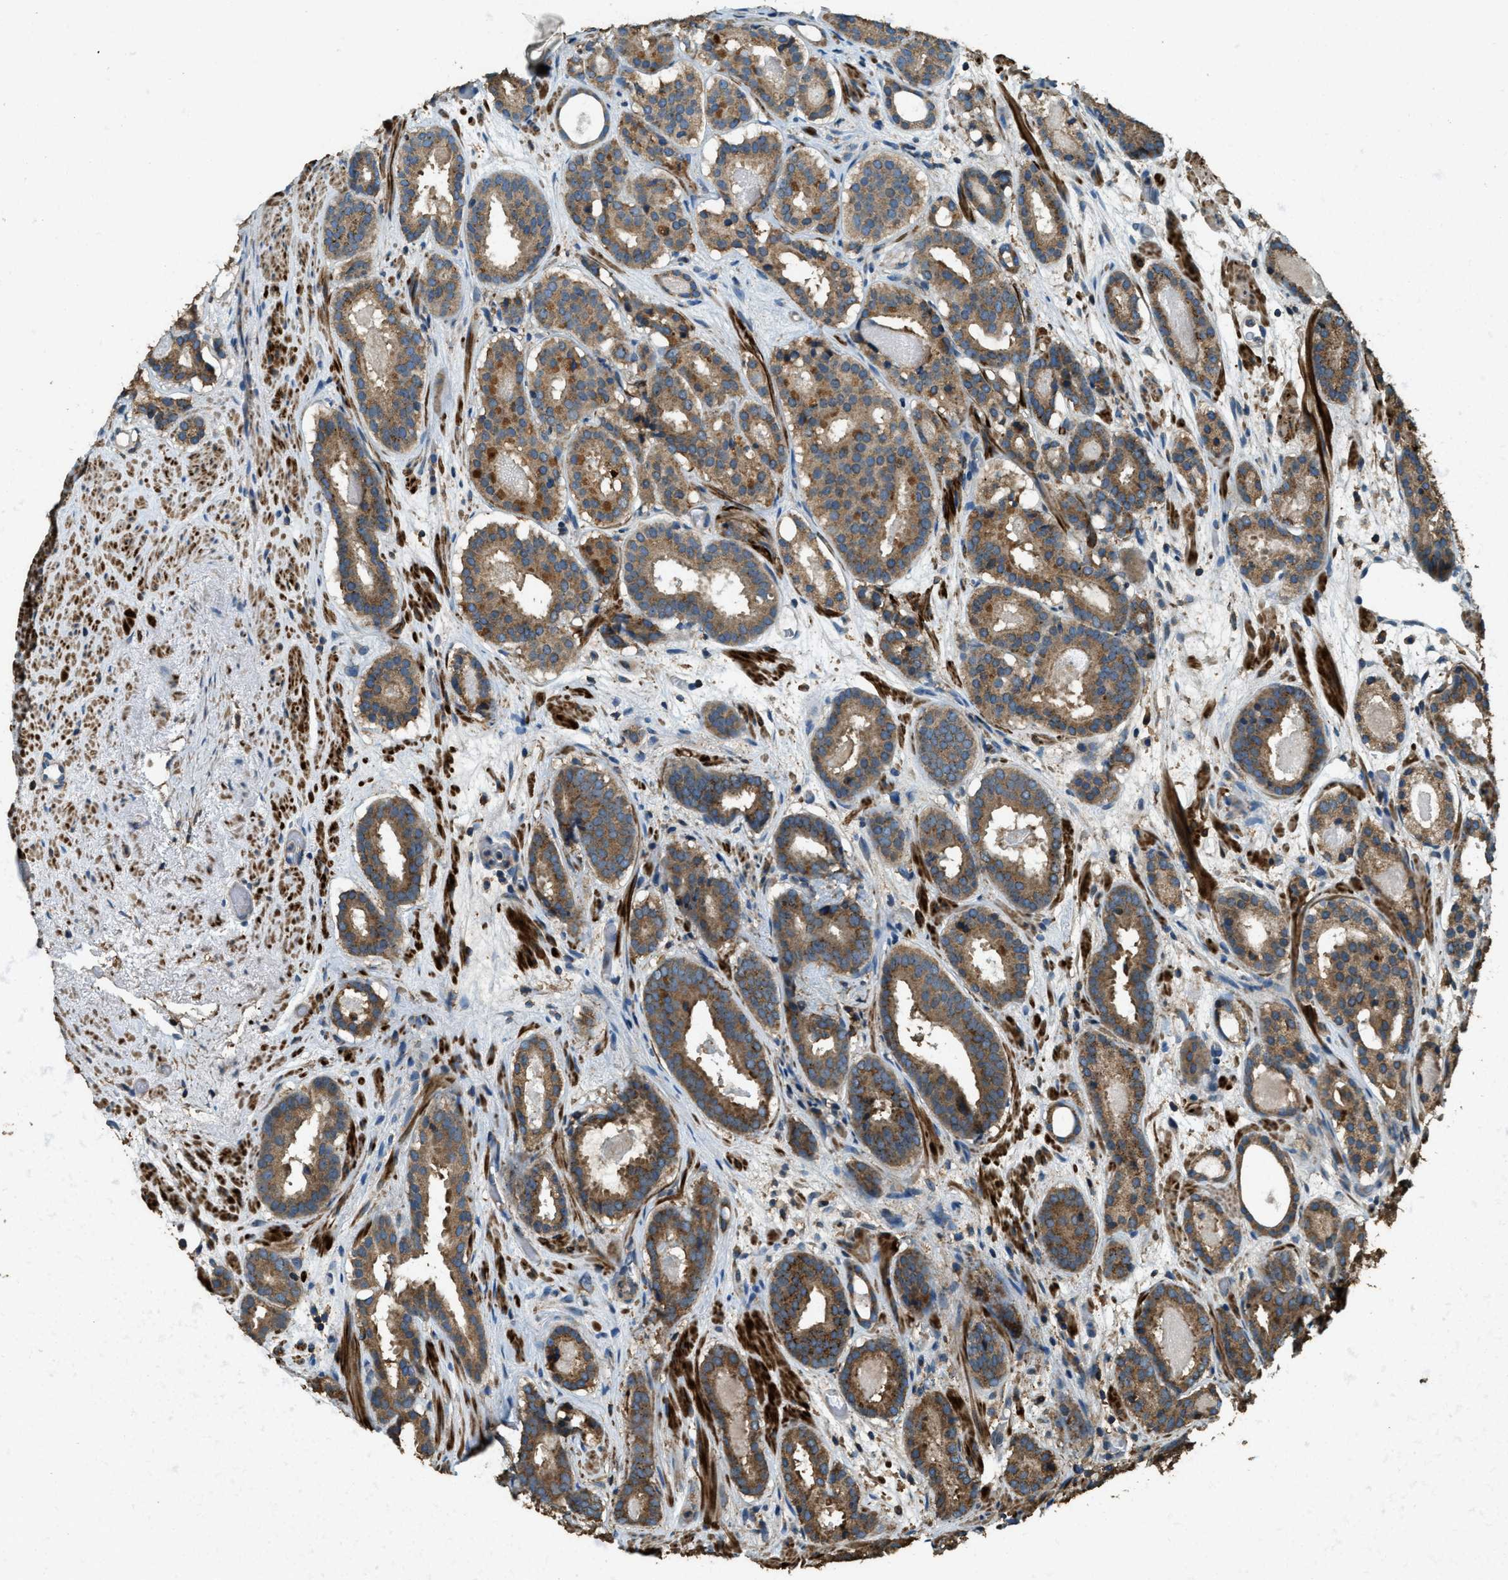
{"staining": {"intensity": "moderate", "quantity": ">75%", "location": "cytoplasmic/membranous"}, "tissue": "prostate cancer", "cell_type": "Tumor cells", "image_type": "cancer", "snomed": [{"axis": "morphology", "description": "Adenocarcinoma, Low grade"}, {"axis": "topography", "description": "Prostate"}], "caption": "Brown immunohistochemical staining in low-grade adenocarcinoma (prostate) exhibits moderate cytoplasmic/membranous positivity in approximately >75% of tumor cells.", "gene": "ERGIC1", "patient": {"sex": "male", "age": 69}}